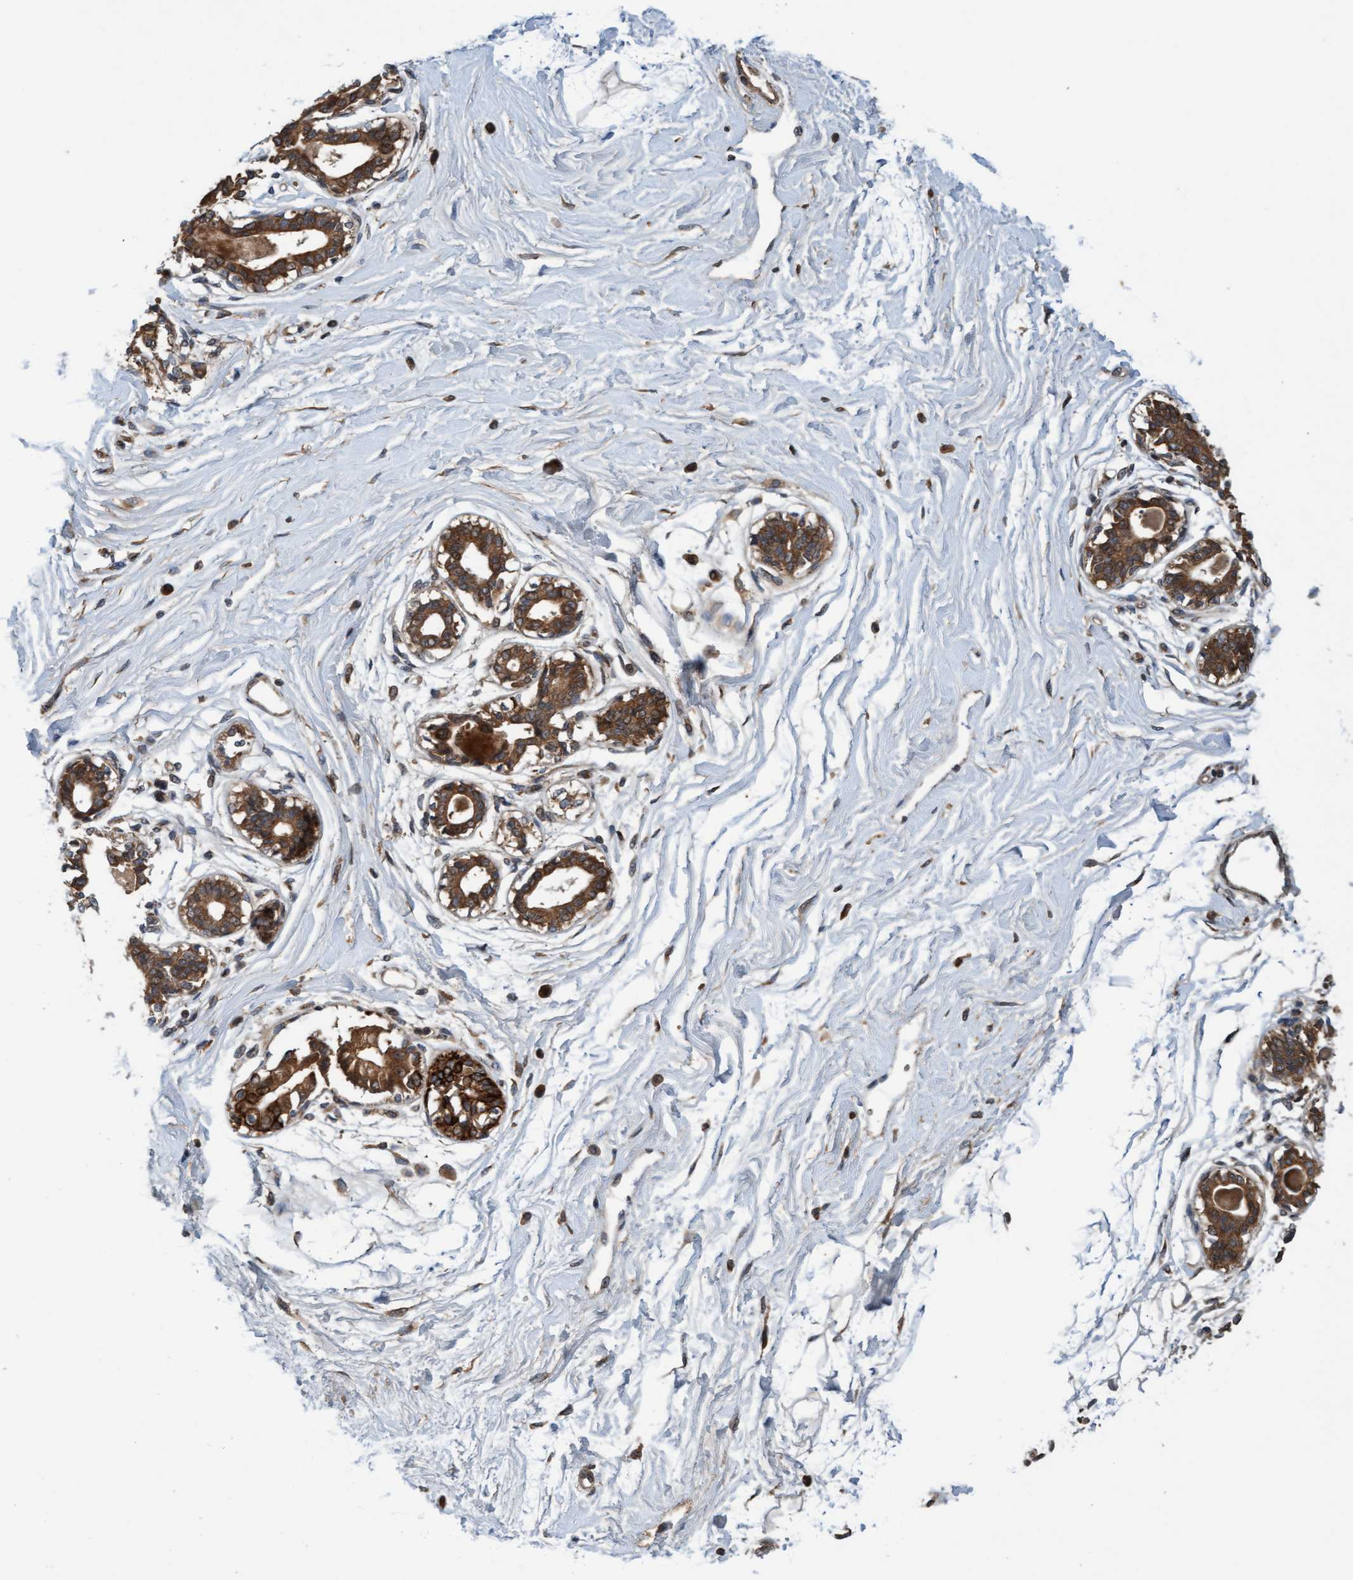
{"staining": {"intensity": "moderate", "quantity": ">75%", "location": "cytoplasmic/membranous"}, "tissue": "breast", "cell_type": "Glandular cells", "image_type": "normal", "snomed": [{"axis": "morphology", "description": "Normal tissue, NOS"}, {"axis": "topography", "description": "Breast"}], "caption": "High-magnification brightfield microscopy of unremarkable breast stained with DAB (3,3'-diaminobenzidine) (brown) and counterstained with hematoxylin (blue). glandular cells exhibit moderate cytoplasmic/membranous staining is seen in about>75% of cells.", "gene": "MLXIP", "patient": {"sex": "female", "age": 45}}